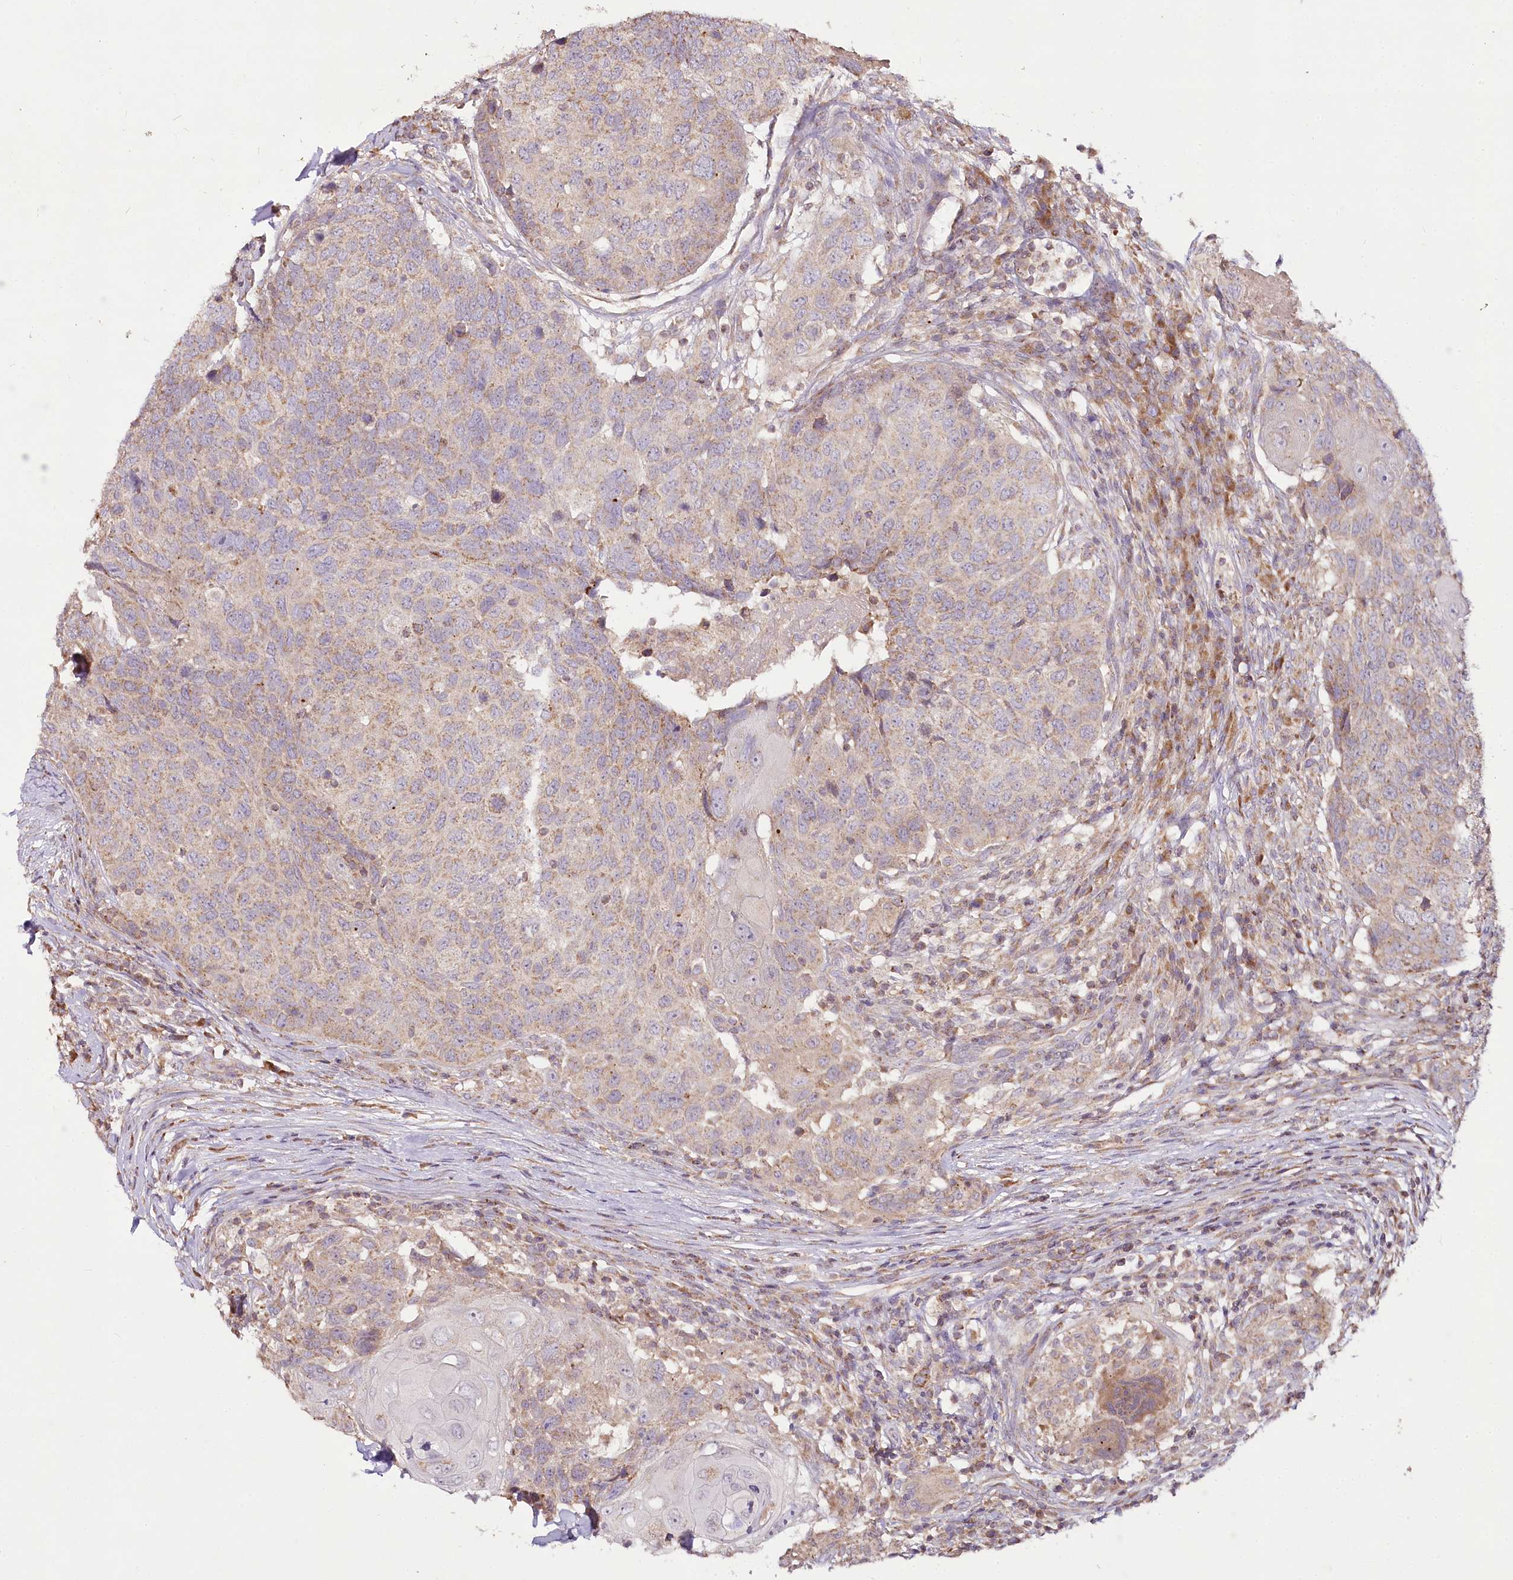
{"staining": {"intensity": "weak", "quantity": ">75%", "location": "cytoplasmic/membranous"}, "tissue": "head and neck cancer", "cell_type": "Tumor cells", "image_type": "cancer", "snomed": [{"axis": "morphology", "description": "Squamous cell carcinoma, NOS"}, {"axis": "topography", "description": "Head-Neck"}], "caption": "Immunohistochemical staining of human head and neck squamous cell carcinoma reveals low levels of weak cytoplasmic/membranous protein expression in approximately >75% of tumor cells.", "gene": "ACOX2", "patient": {"sex": "male", "age": 66}}